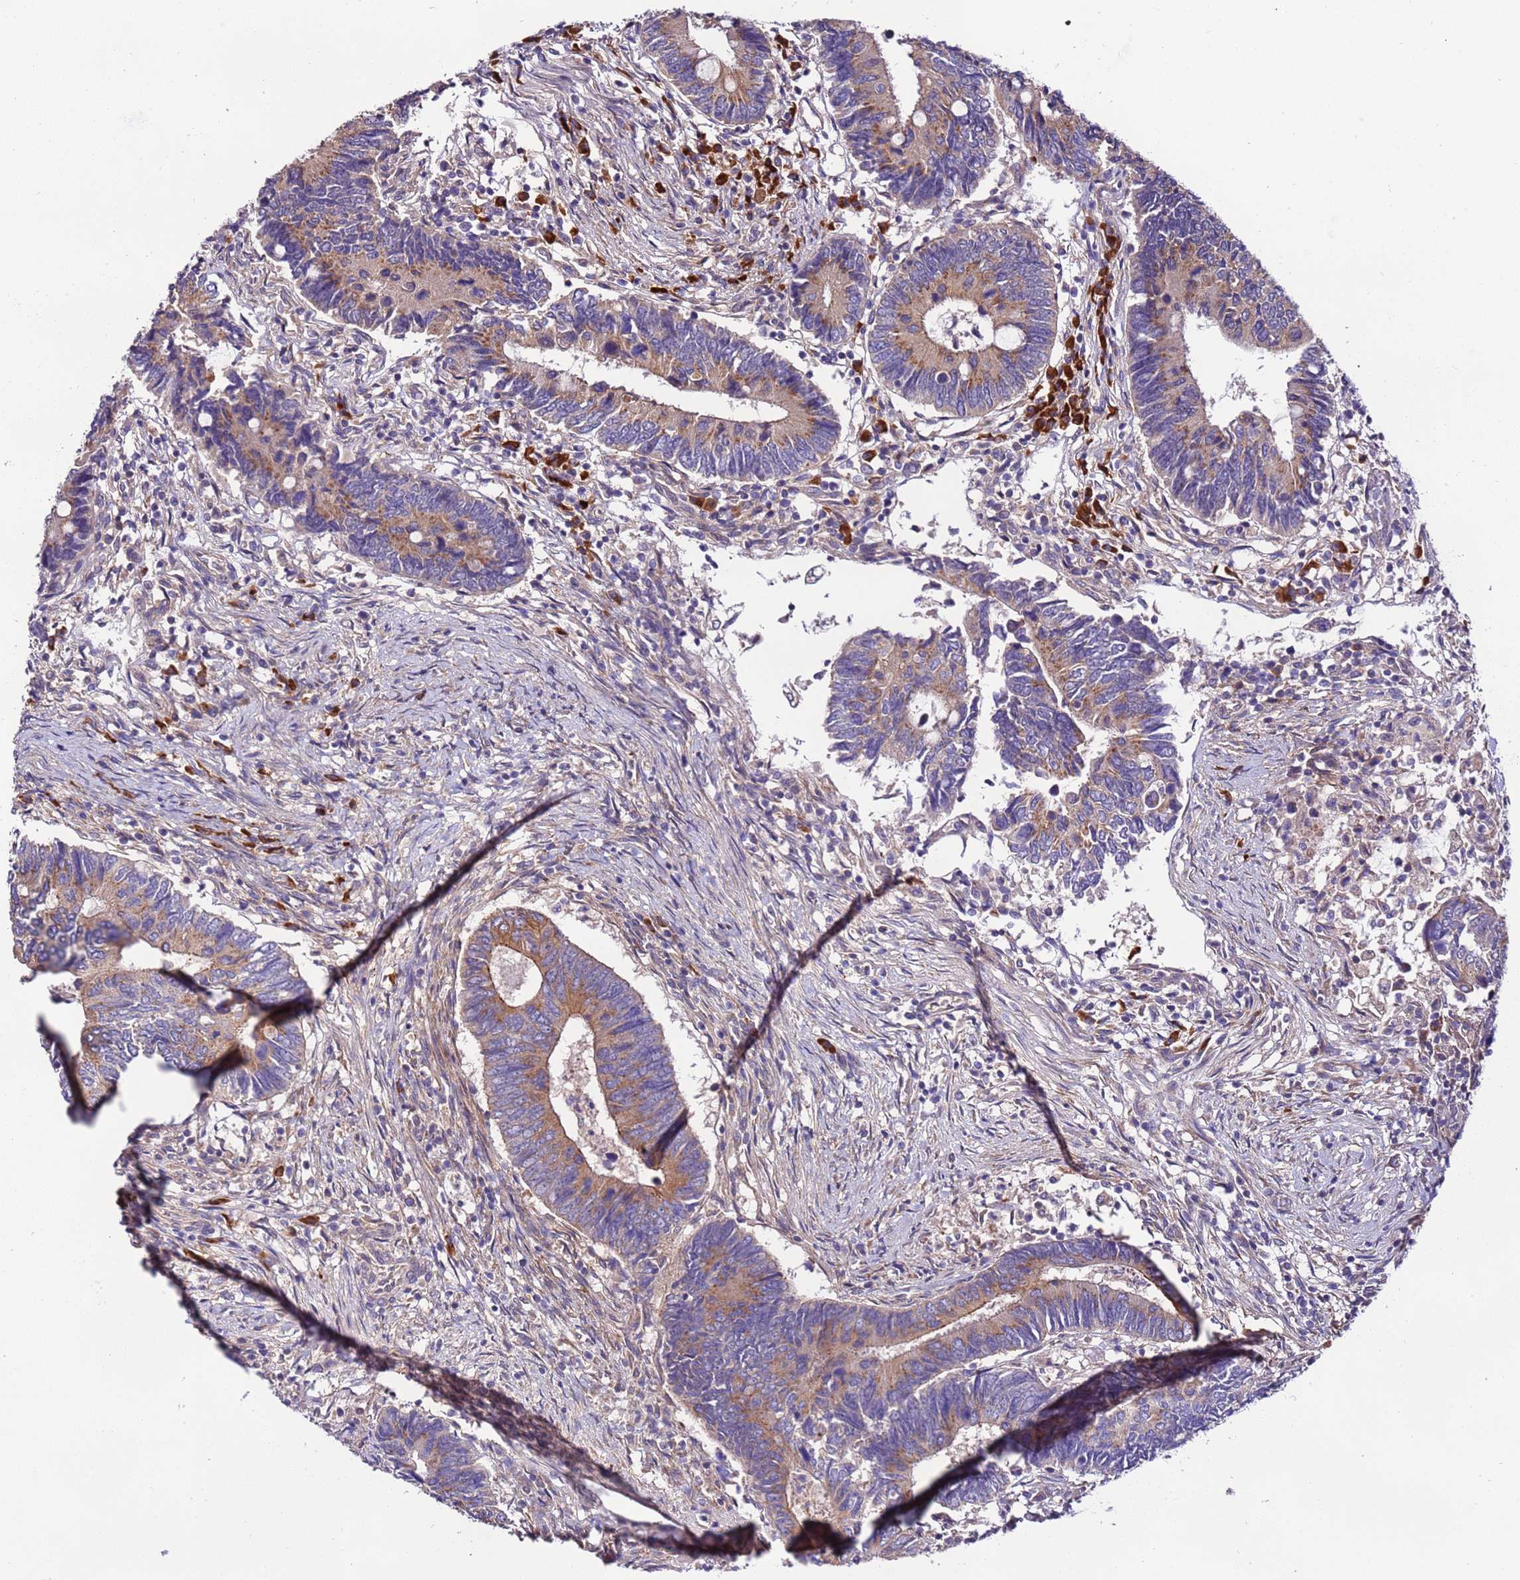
{"staining": {"intensity": "moderate", "quantity": "<25%", "location": "cytoplasmic/membranous"}, "tissue": "colorectal cancer", "cell_type": "Tumor cells", "image_type": "cancer", "snomed": [{"axis": "morphology", "description": "Adenocarcinoma, NOS"}, {"axis": "topography", "description": "Colon"}], "caption": "DAB immunohistochemical staining of colorectal cancer exhibits moderate cytoplasmic/membranous protein positivity in about <25% of tumor cells.", "gene": "SPCS1", "patient": {"sex": "male", "age": 87}}